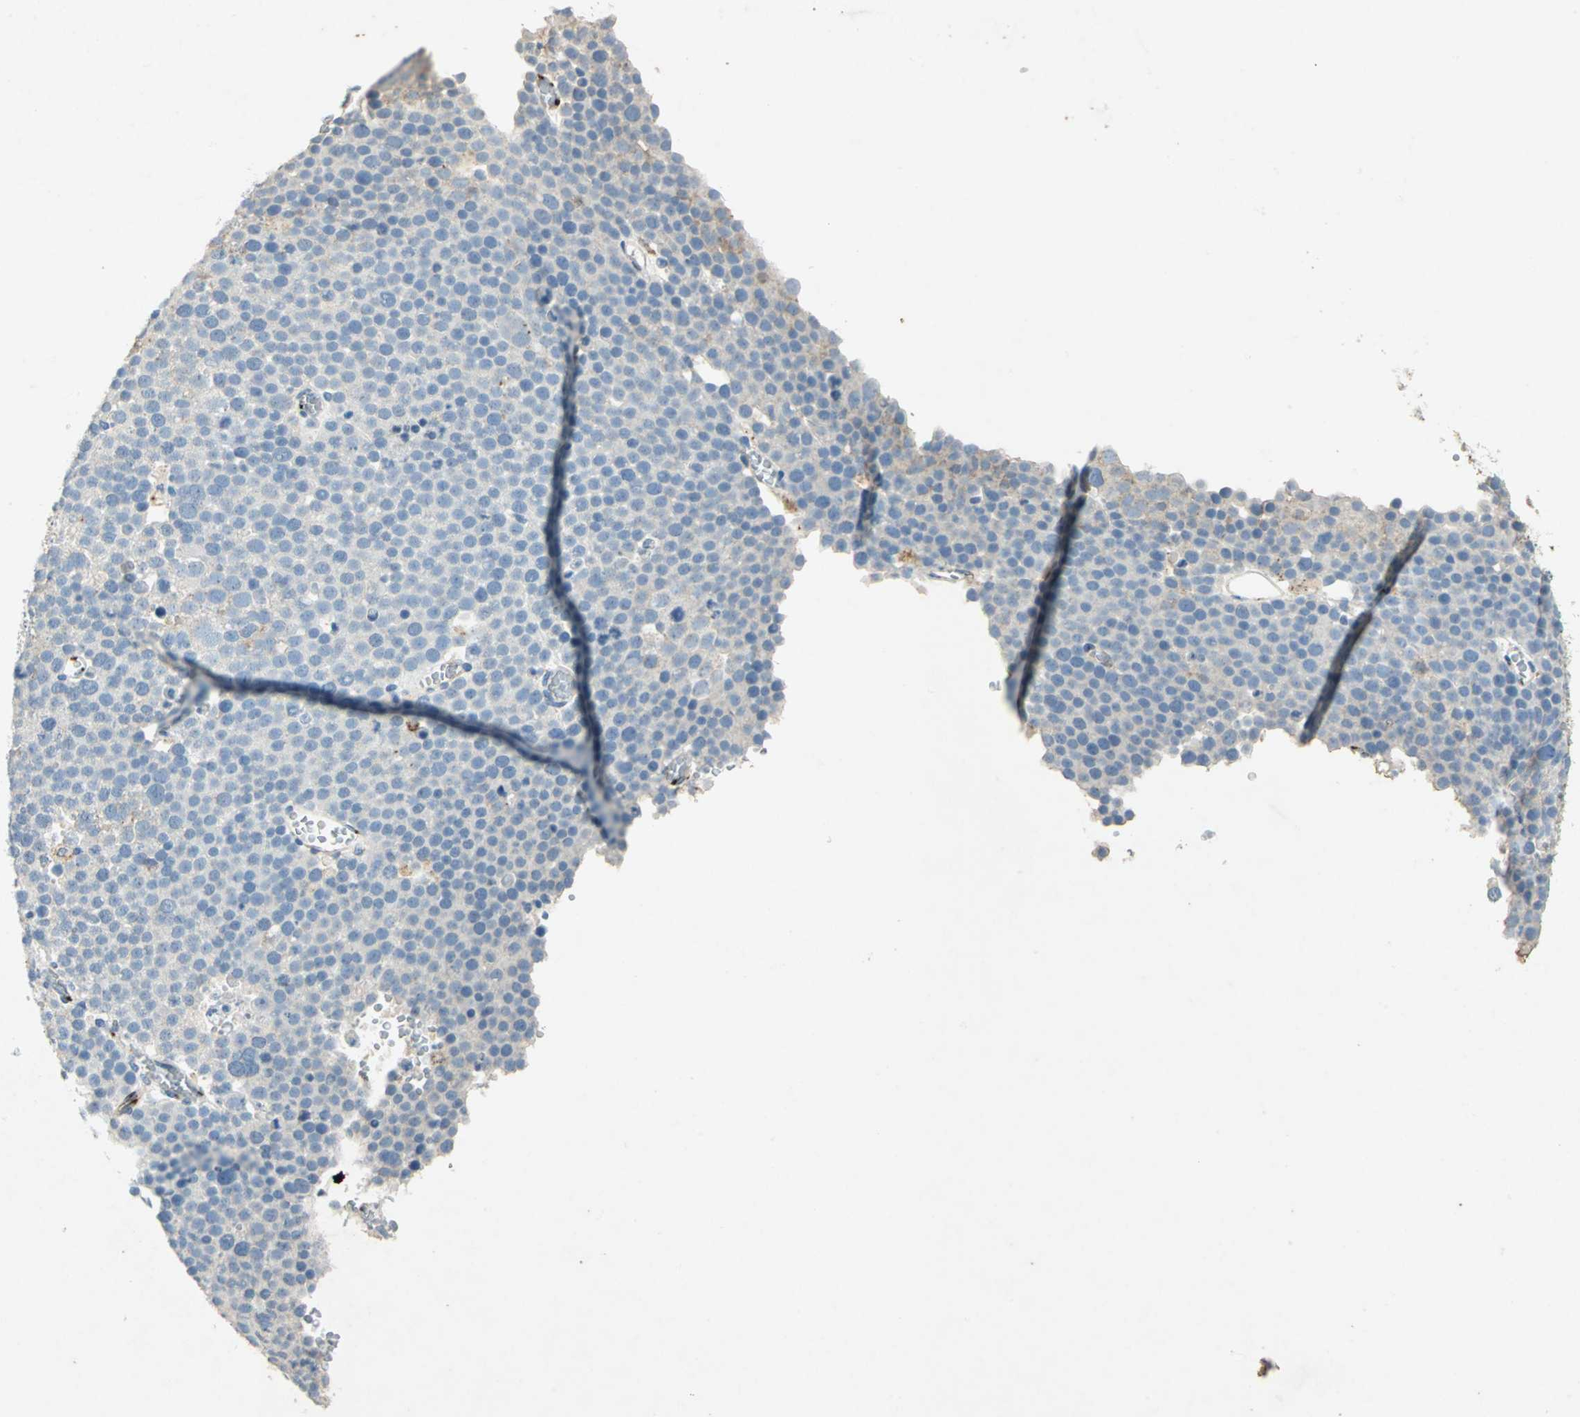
{"staining": {"intensity": "negative", "quantity": "none", "location": "none"}, "tissue": "testis cancer", "cell_type": "Tumor cells", "image_type": "cancer", "snomed": [{"axis": "morphology", "description": "Seminoma, NOS"}, {"axis": "topography", "description": "Testis"}], "caption": "Tumor cells show no significant protein staining in seminoma (testis). (IHC, brightfield microscopy, high magnification).", "gene": "CAMK2B", "patient": {"sex": "male", "age": 71}}